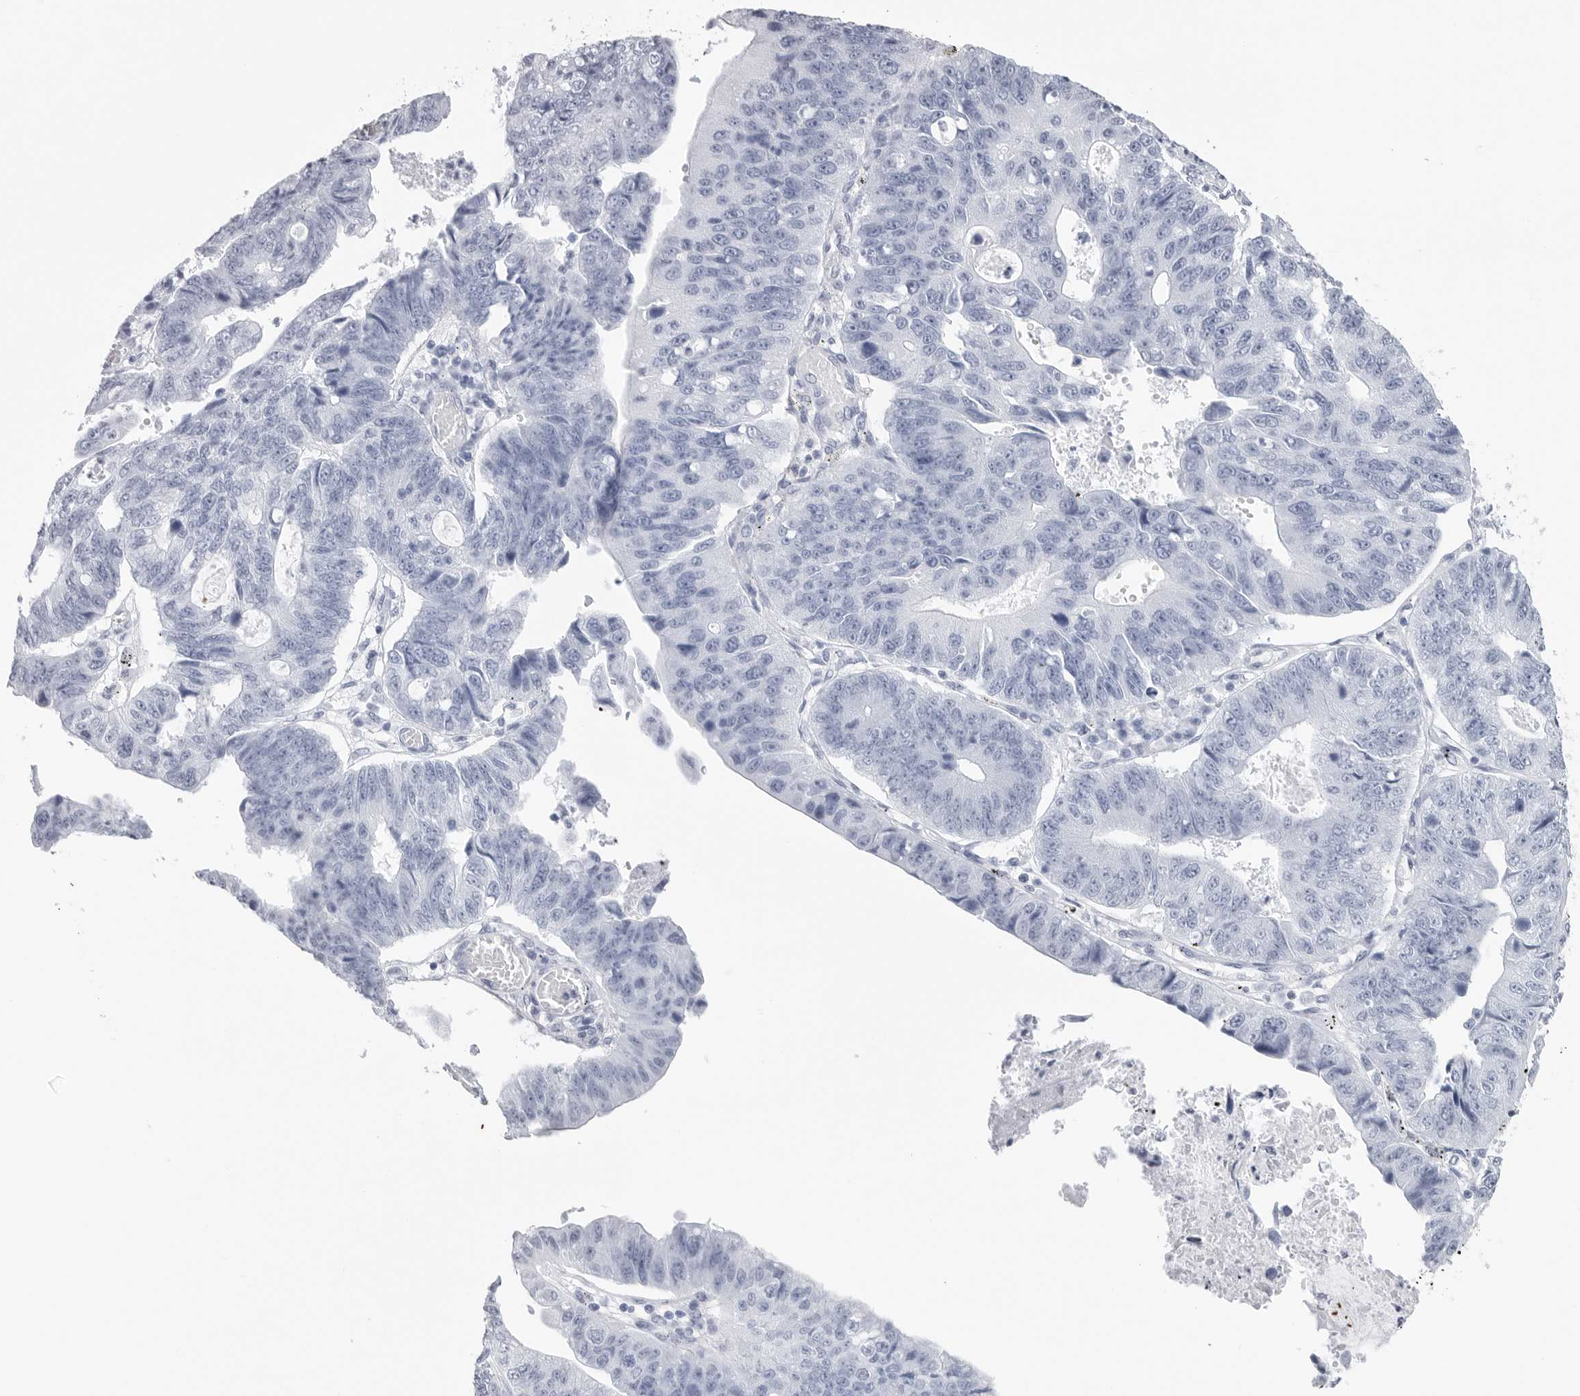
{"staining": {"intensity": "negative", "quantity": "none", "location": "none"}, "tissue": "stomach cancer", "cell_type": "Tumor cells", "image_type": "cancer", "snomed": [{"axis": "morphology", "description": "Adenocarcinoma, NOS"}, {"axis": "topography", "description": "Stomach"}], "caption": "DAB immunohistochemical staining of human stomach cancer (adenocarcinoma) exhibits no significant staining in tumor cells.", "gene": "CST2", "patient": {"sex": "male", "age": 59}}